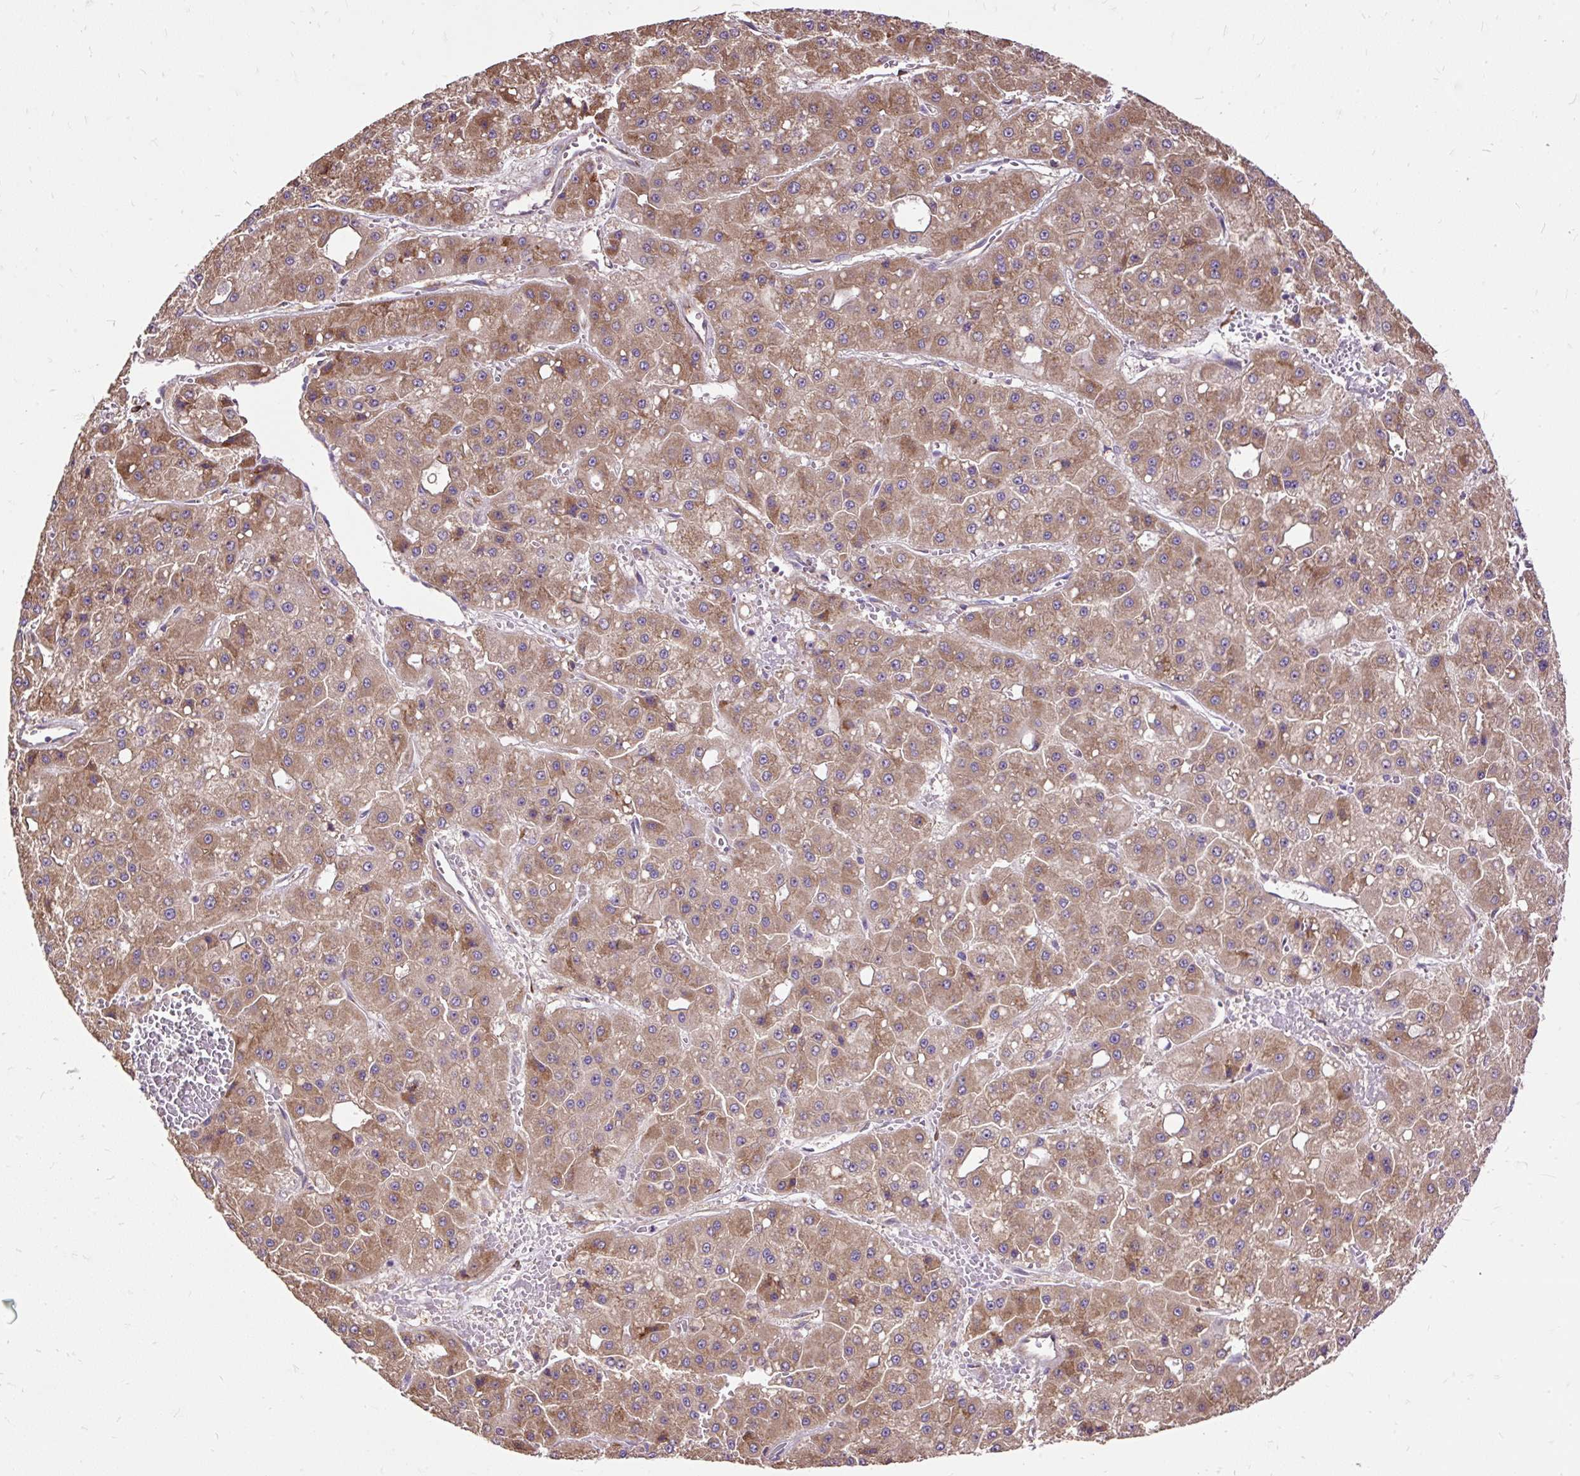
{"staining": {"intensity": "moderate", "quantity": ">75%", "location": "cytoplasmic/membranous"}, "tissue": "liver cancer", "cell_type": "Tumor cells", "image_type": "cancer", "snomed": [{"axis": "morphology", "description": "Carcinoma, Hepatocellular, NOS"}, {"axis": "topography", "description": "Liver"}], "caption": "Approximately >75% of tumor cells in liver cancer (hepatocellular carcinoma) display moderate cytoplasmic/membranous protein expression as visualized by brown immunohistochemical staining.", "gene": "RPS5", "patient": {"sex": "male", "age": 47}}